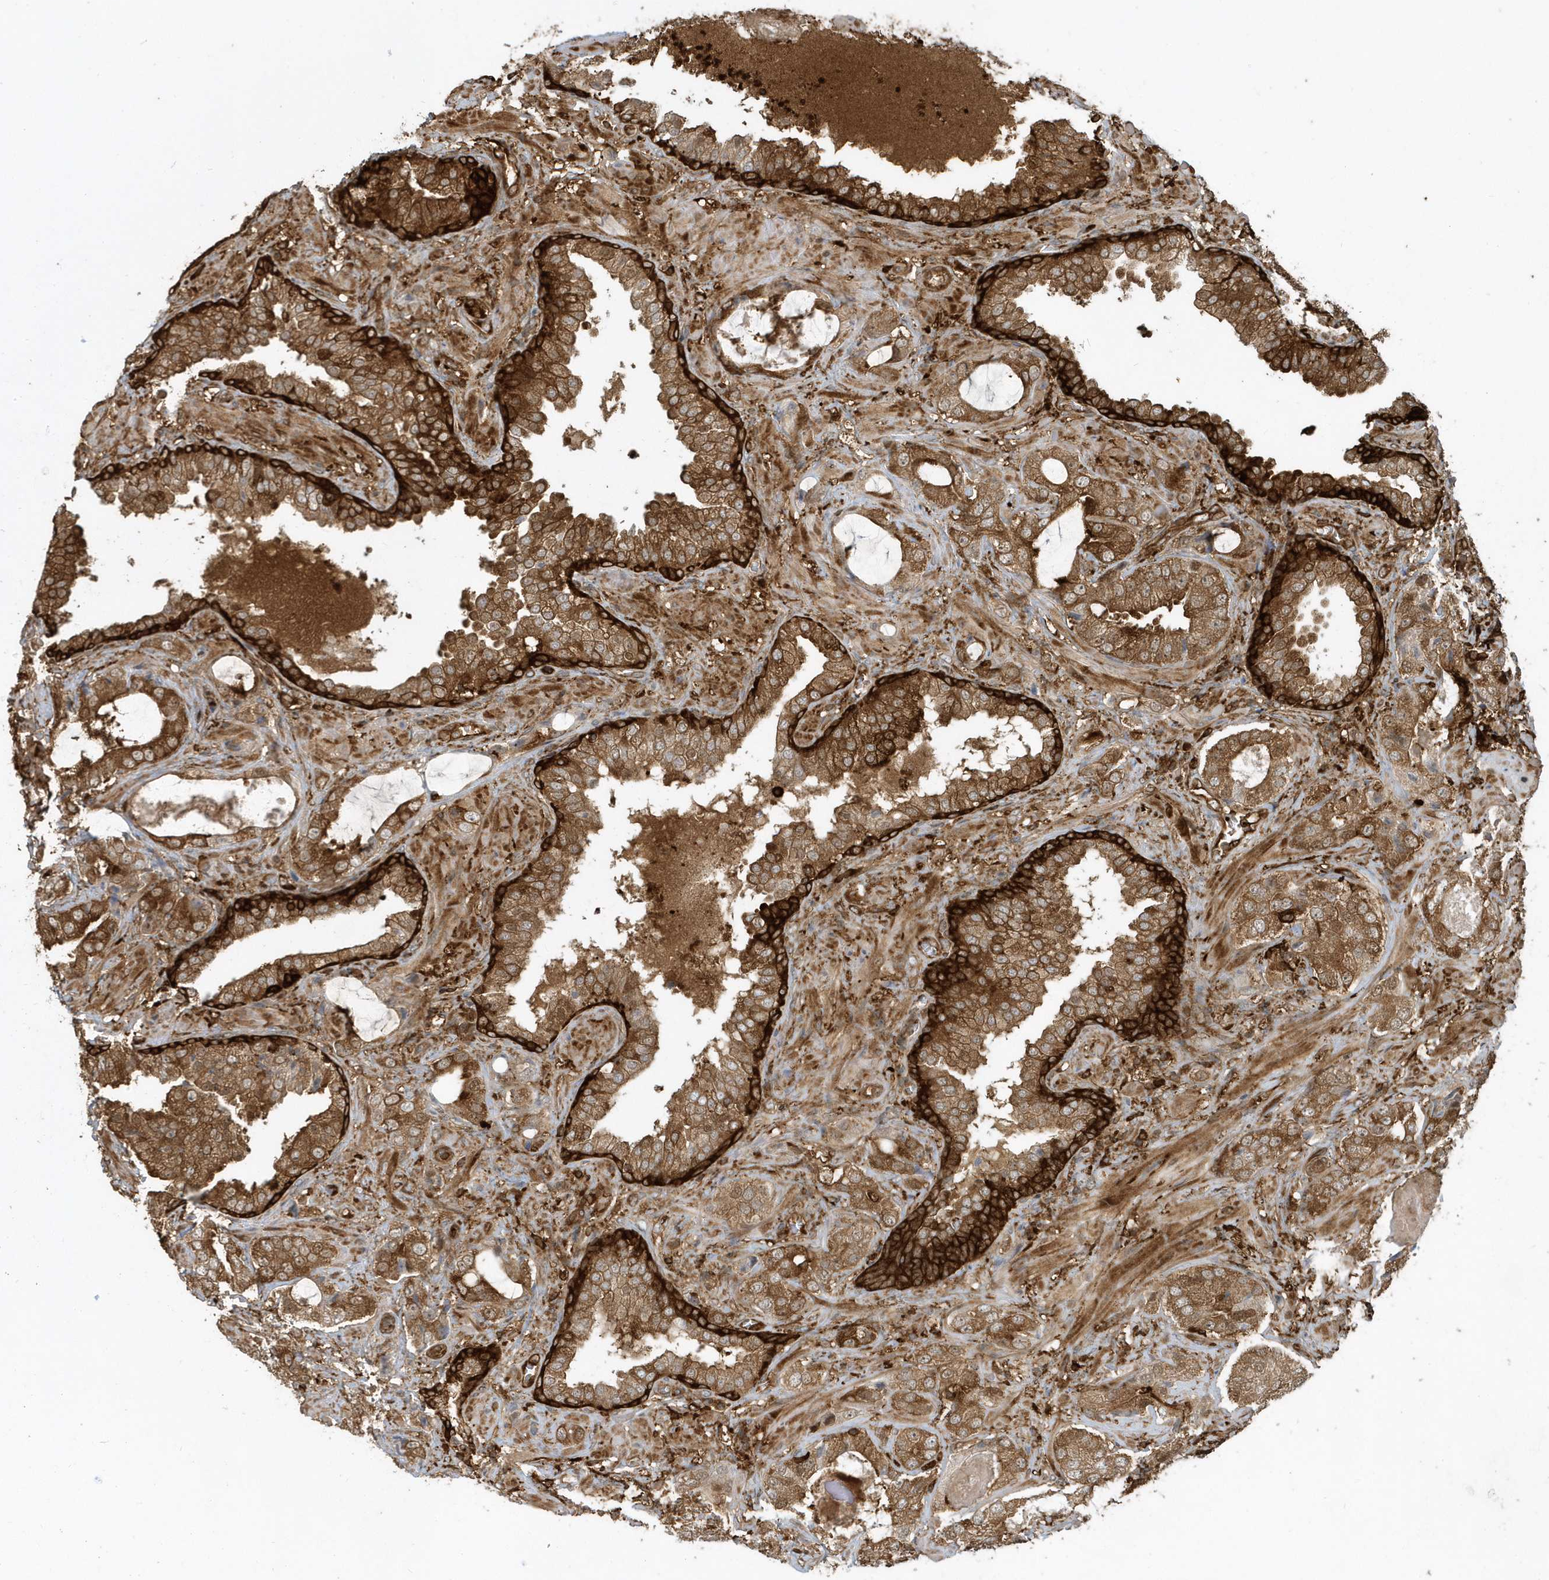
{"staining": {"intensity": "moderate", "quantity": ">75%", "location": "cytoplasmic/membranous"}, "tissue": "prostate cancer", "cell_type": "Tumor cells", "image_type": "cancer", "snomed": [{"axis": "morphology", "description": "Normal tissue, NOS"}, {"axis": "morphology", "description": "Adenocarcinoma, High grade"}, {"axis": "topography", "description": "Prostate"}, {"axis": "topography", "description": "Peripheral nerve tissue"}], "caption": "High-grade adenocarcinoma (prostate) stained with IHC displays moderate cytoplasmic/membranous staining in about >75% of tumor cells.", "gene": "CLCN6", "patient": {"sex": "male", "age": 59}}